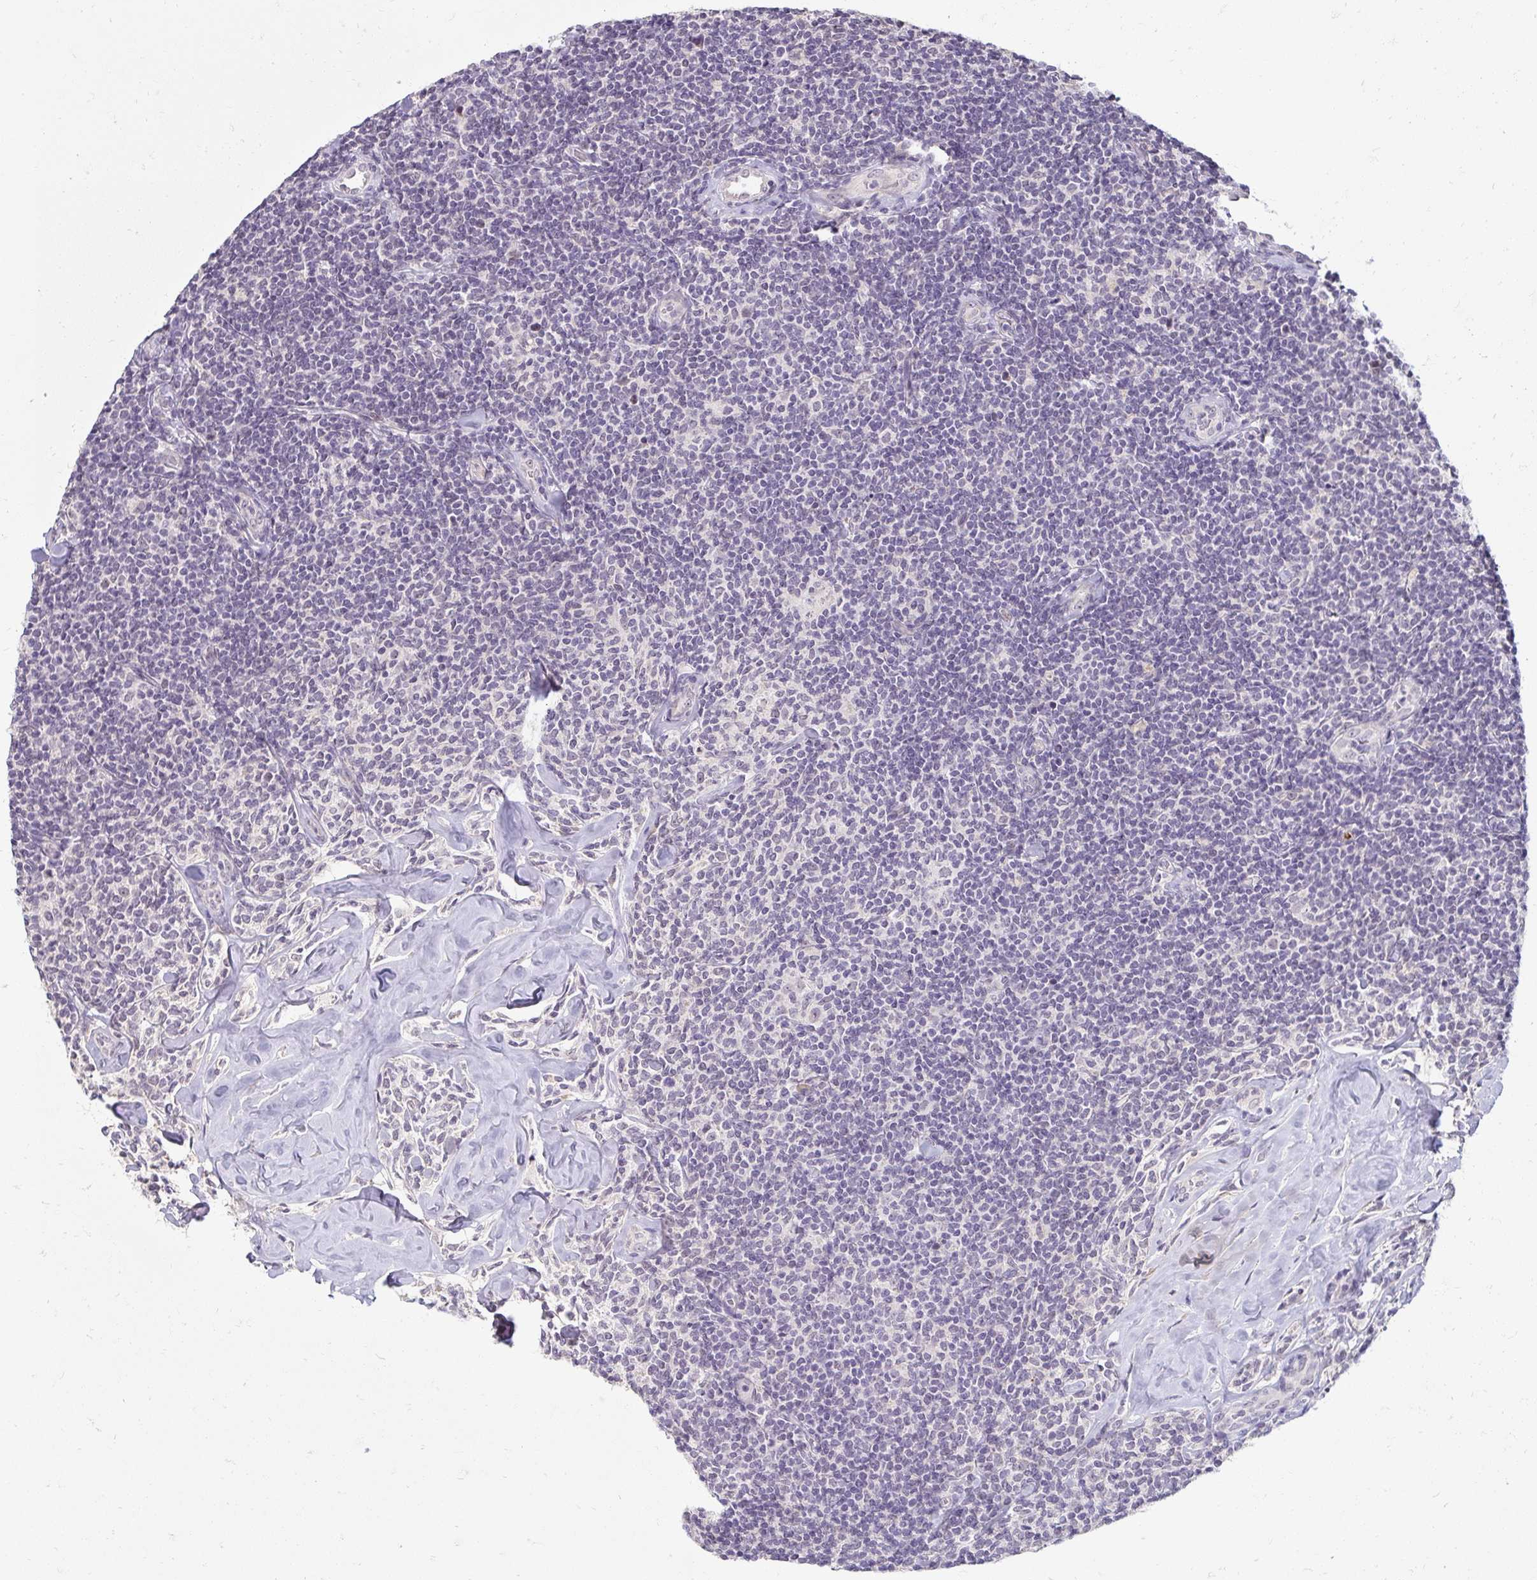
{"staining": {"intensity": "negative", "quantity": "none", "location": "none"}, "tissue": "lymphoma", "cell_type": "Tumor cells", "image_type": "cancer", "snomed": [{"axis": "morphology", "description": "Malignant lymphoma, non-Hodgkin's type, Low grade"}, {"axis": "topography", "description": "Lymph node"}], "caption": "The image exhibits no staining of tumor cells in low-grade malignant lymphoma, non-Hodgkin's type. (Brightfield microscopy of DAB IHC at high magnification).", "gene": "DDN", "patient": {"sex": "female", "age": 56}}